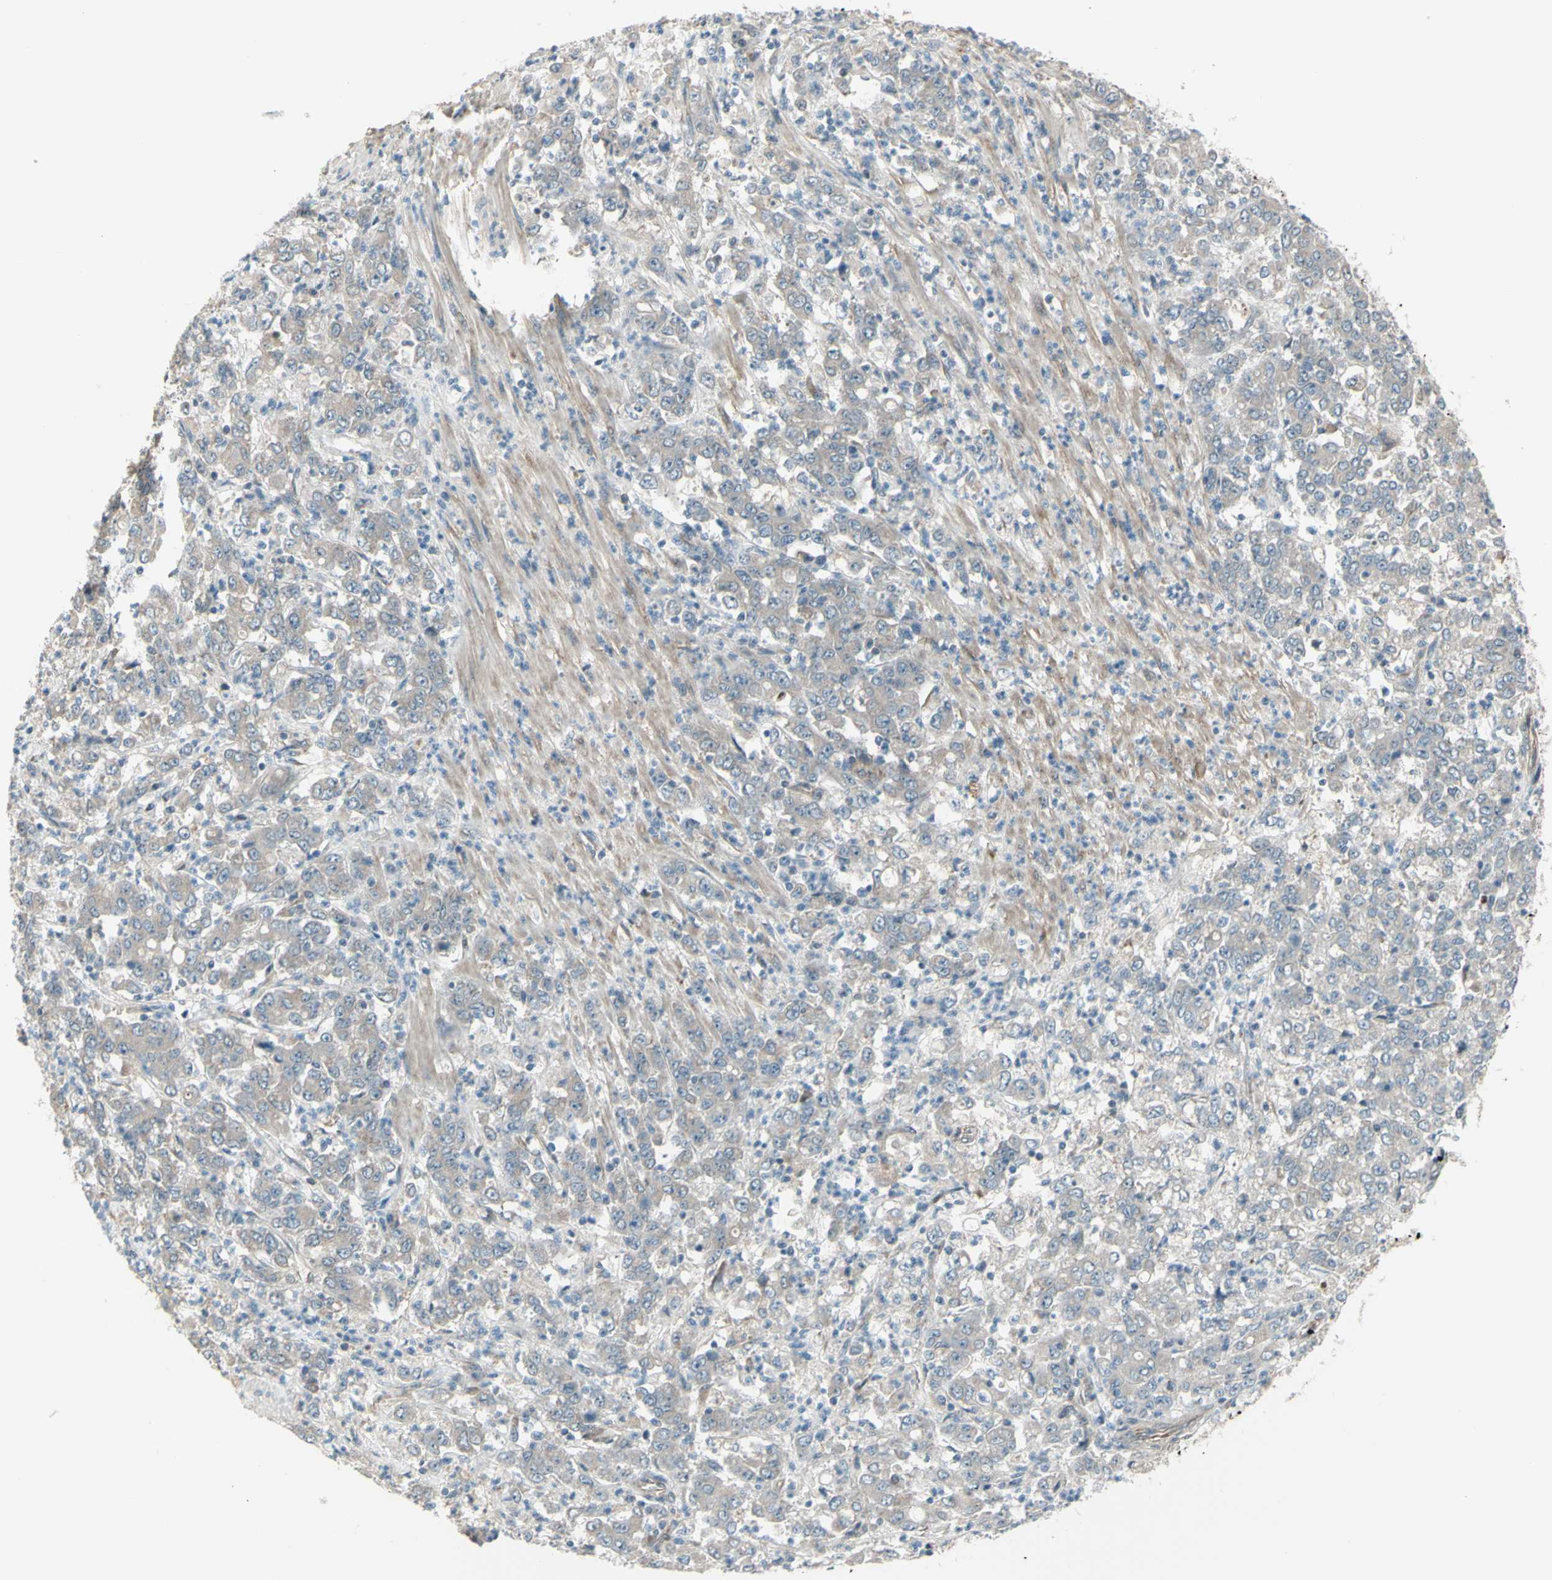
{"staining": {"intensity": "negative", "quantity": "none", "location": "none"}, "tissue": "stomach cancer", "cell_type": "Tumor cells", "image_type": "cancer", "snomed": [{"axis": "morphology", "description": "Adenocarcinoma, NOS"}, {"axis": "topography", "description": "Stomach, lower"}], "caption": "An immunohistochemistry (IHC) photomicrograph of stomach cancer is shown. There is no staining in tumor cells of stomach cancer.", "gene": "NAXD", "patient": {"sex": "female", "age": 71}}